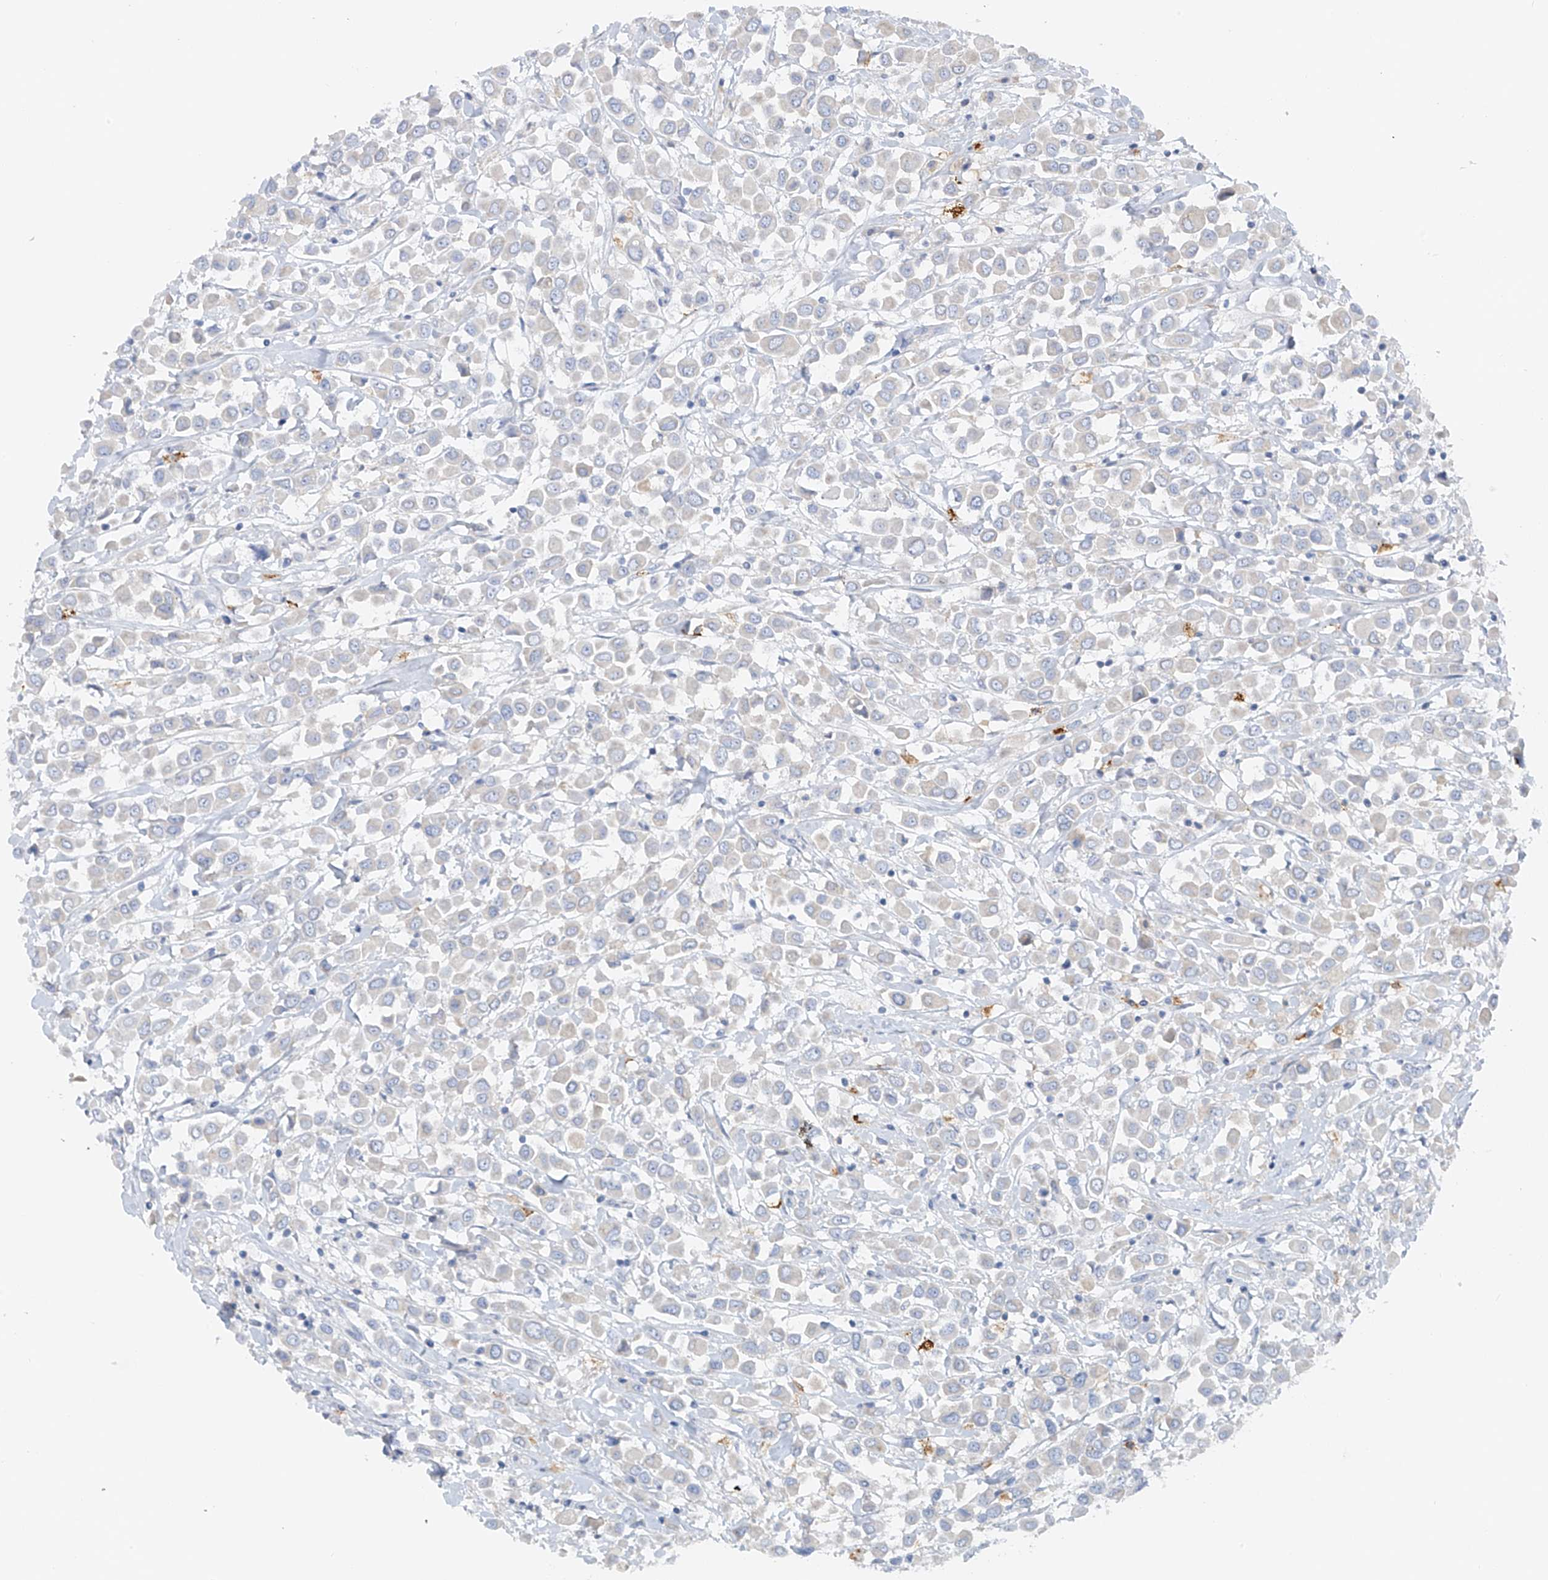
{"staining": {"intensity": "negative", "quantity": "none", "location": "none"}, "tissue": "breast cancer", "cell_type": "Tumor cells", "image_type": "cancer", "snomed": [{"axis": "morphology", "description": "Duct carcinoma"}, {"axis": "topography", "description": "Breast"}], "caption": "IHC image of intraductal carcinoma (breast) stained for a protein (brown), which demonstrates no expression in tumor cells. Nuclei are stained in blue.", "gene": "POMGNT2", "patient": {"sex": "female", "age": 61}}